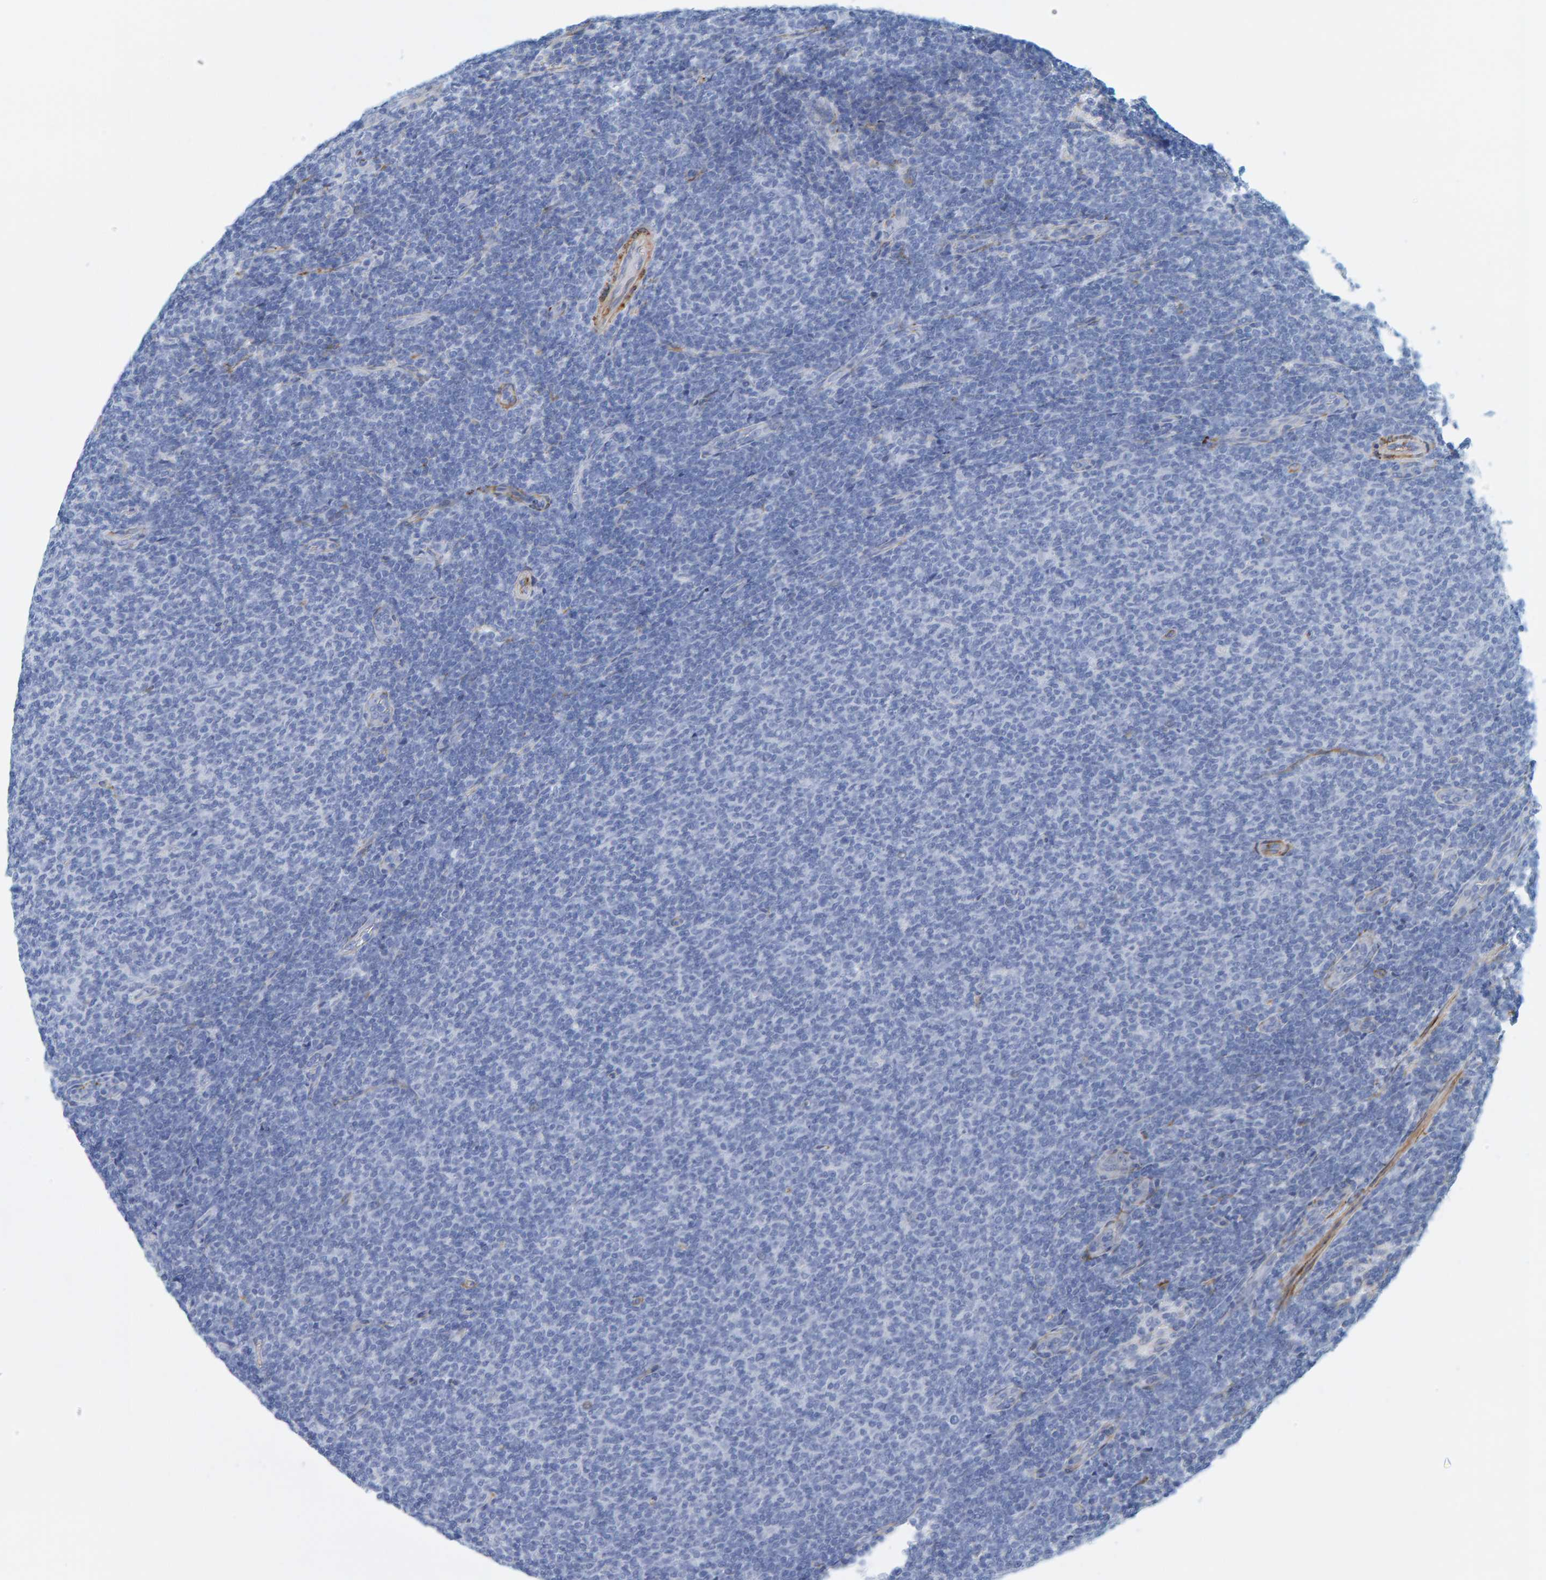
{"staining": {"intensity": "negative", "quantity": "none", "location": "none"}, "tissue": "lymphoma", "cell_type": "Tumor cells", "image_type": "cancer", "snomed": [{"axis": "morphology", "description": "Malignant lymphoma, non-Hodgkin's type, Low grade"}, {"axis": "topography", "description": "Lymph node"}], "caption": "IHC micrograph of neoplastic tissue: lymphoma stained with DAB (3,3'-diaminobenzidine) demonstrates no significant protein expression in tumor cells. (IHC, brightfield microscopy, high magnification).", "gene": "MAP1B", "patient": {"sex": "male", "age": 66}}